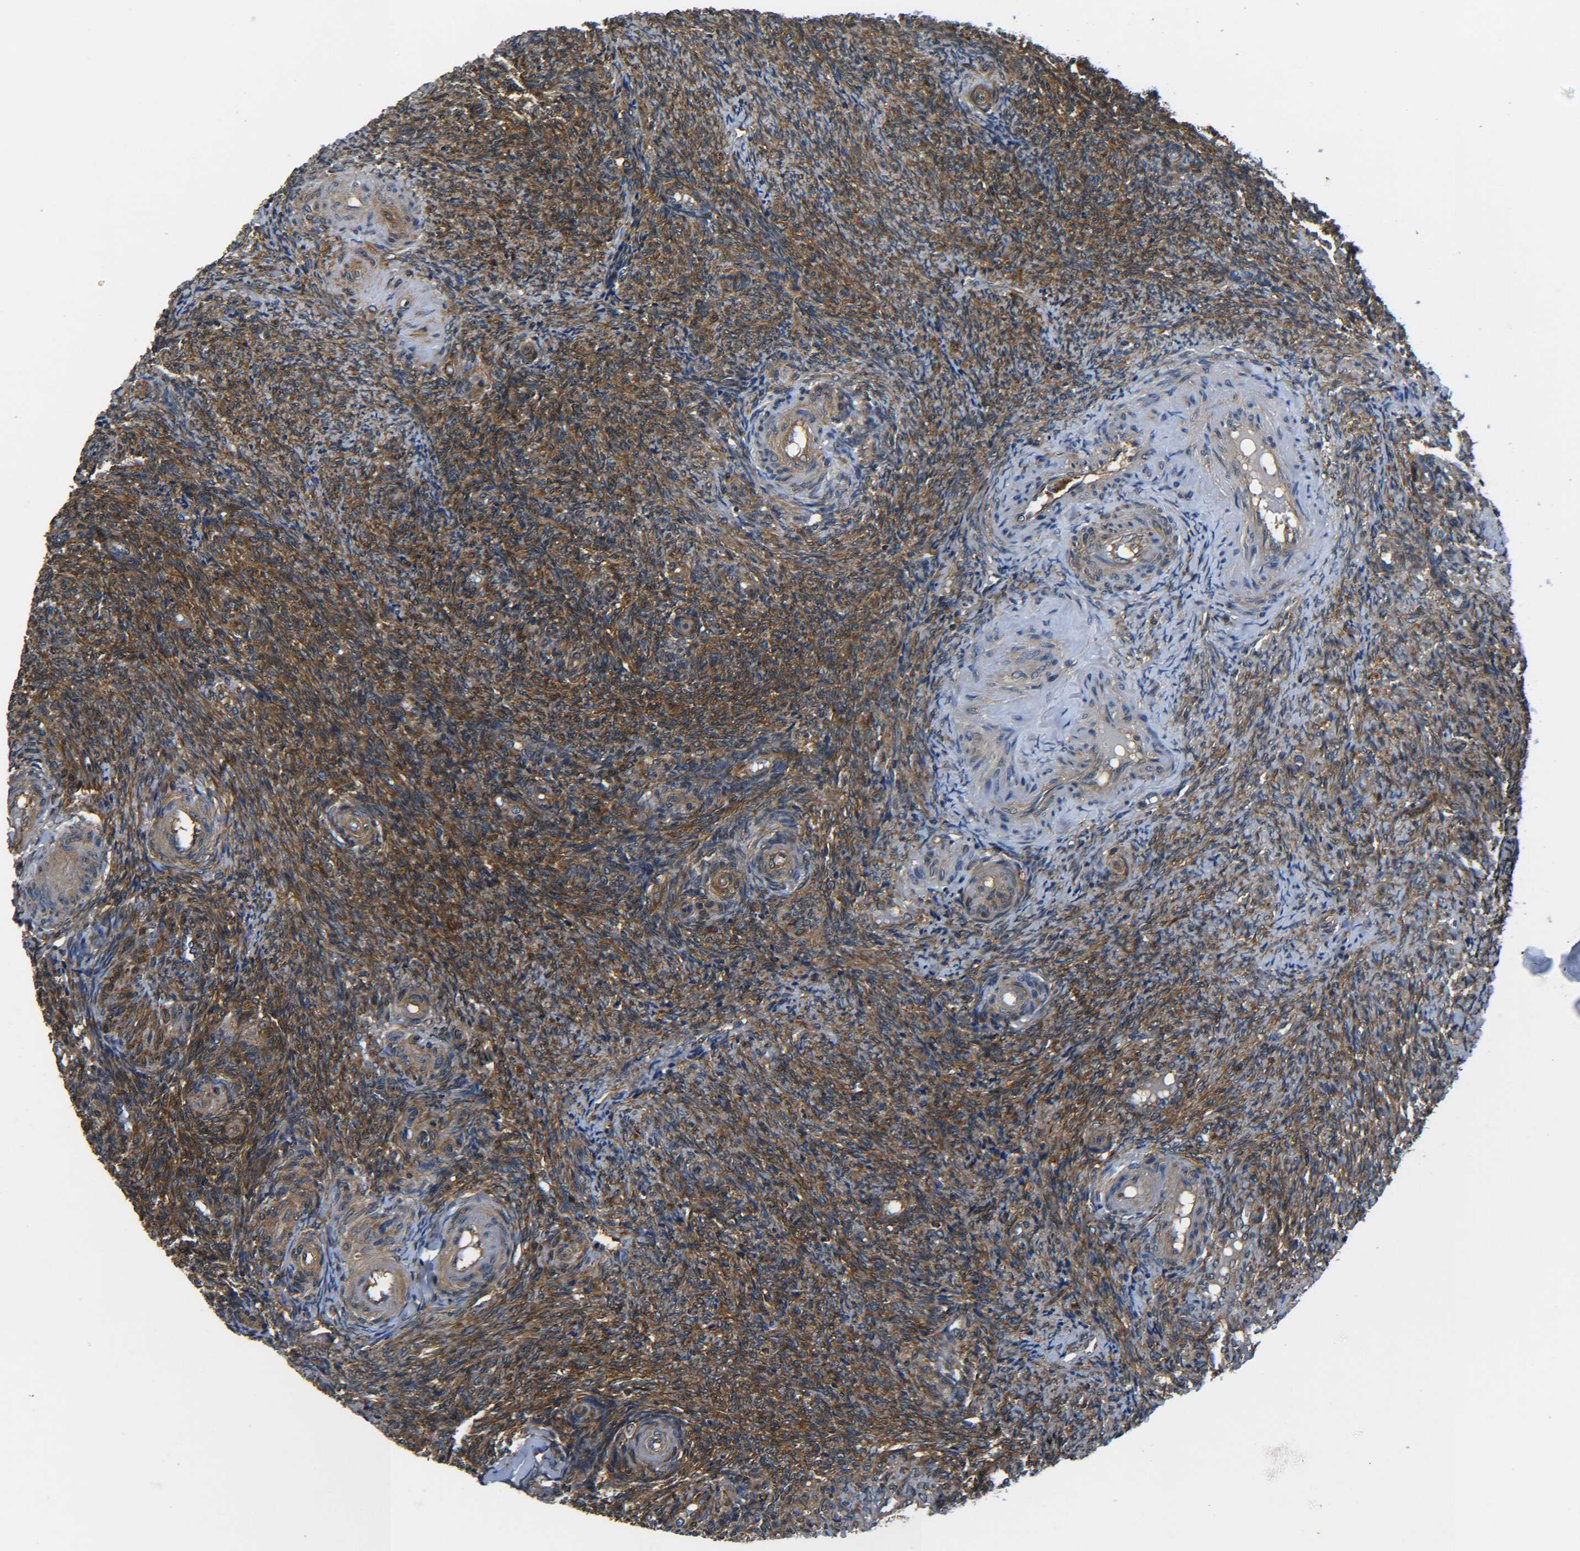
{"staining": {"intensity": "moderate", "quantity": ">75%", "location": "cytoplasmic/membranous"}, "tissue": "ovary", "cell_type": "Follicle cells", "image_type": "normal", "snomed": [{"axis": "morphology", "description": "Normal tissue, NOS"}, {"axis": "topography", "description": "Ovary"}], "caption": "Benign ovary reveals moderate cytoplasmic/membranous positivity in approximately >75% of follicle cells, visualized by immunohistochemistry.", "gene": "PREB", "patient": {"sex": "female", "age": 41}}